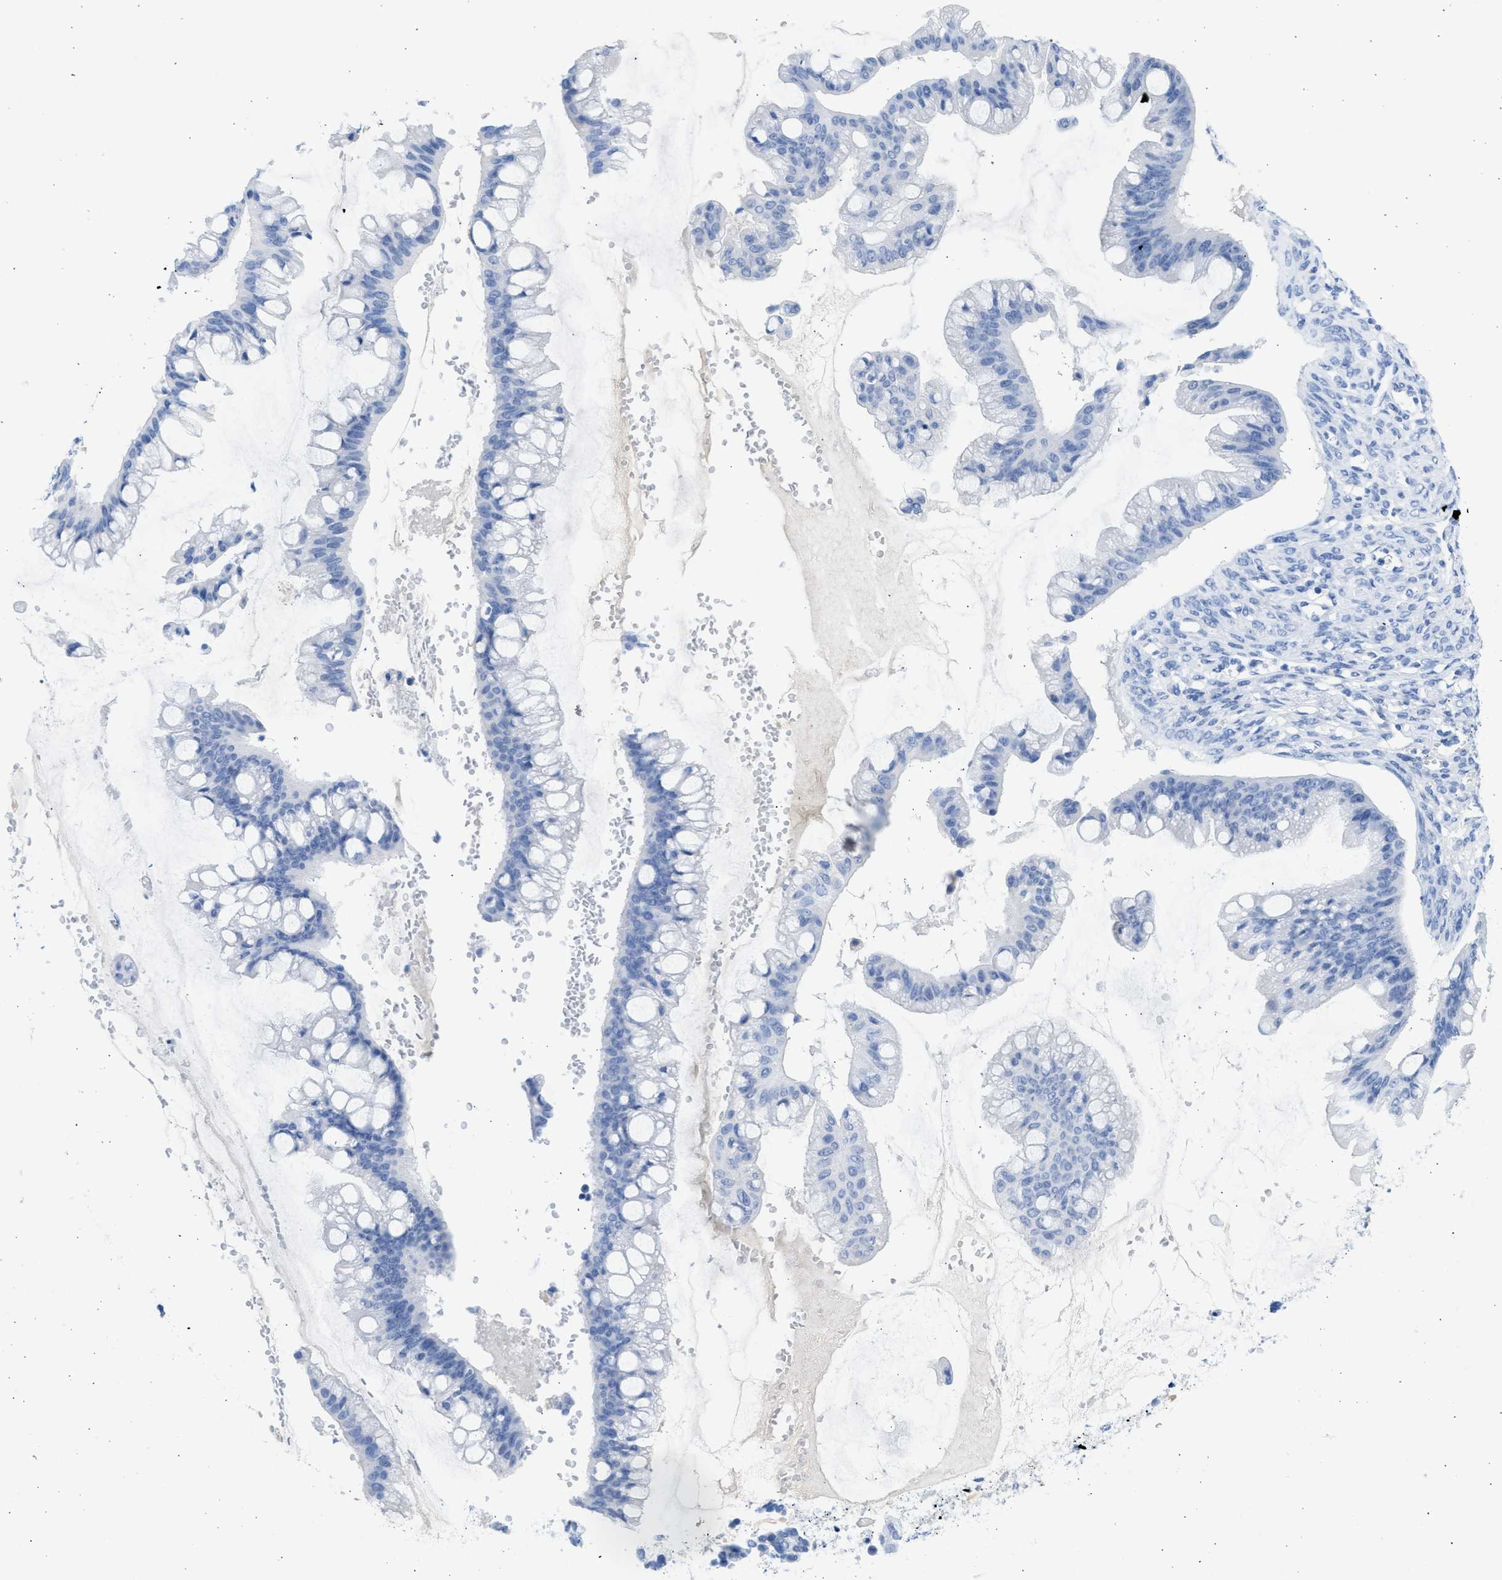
{"staining": {"intensity": "negative", "quantity": "none", "location": "none"}, "tissue": "ovarian cancer", "cell_type": "Tumor cells", "image_type": "cancer", "snomed": [{"axis": "morphology", "description": "Cystadenocarcinoma, mucinous, NOS"}, {"axis": "topography", "description": "Ovary"}], "caption": "High power microscopy image of an immunohistochemistry (IHC) micrograph of mucinous cystadenocarcinoma (ovarian), revealing no significant expression in tumor cells. Nuclei are stained in blue.", "gene": "SPATA3", "patient": {"sex": "female", "age": 73}}